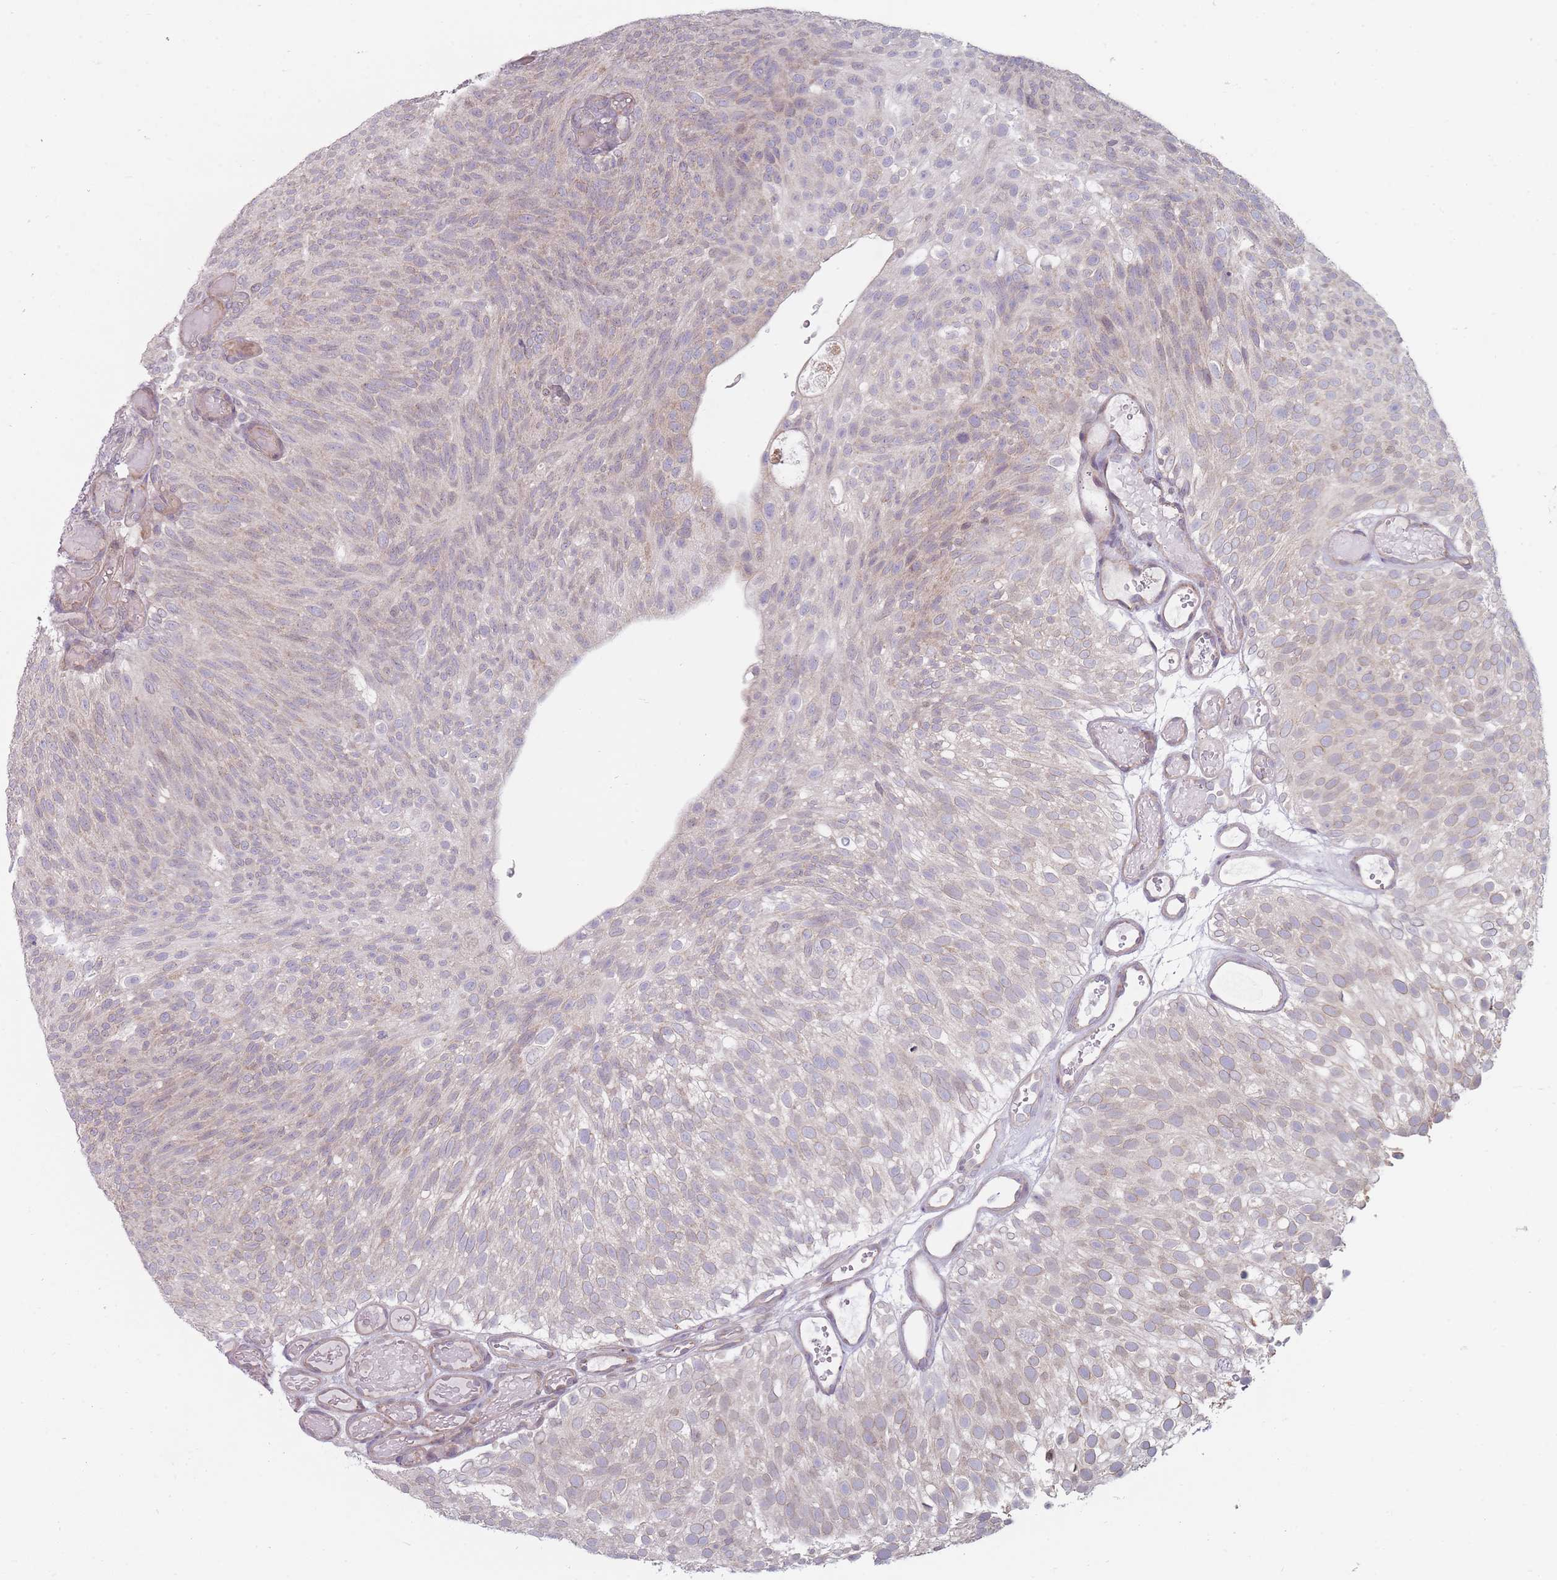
{"staining": {"intensity": "weak", "quantity": "25%-75%", "location": "cytoplasmic/membranous"}, "tissue": "urothelial cancer", "cell_type": "Tumor cells", "image_type": "cancer", "snomed": [{"axis": "morphology", "description": "Urothelial carcinoma, Low grade"}, {"axis": "topography", "description": "Urinary bladder"}], "caption": "IHC histopathology image of urothelial cancer stained for a protein (brown), which exhibits low levels of weak cytoplasmic/membranous expression in approximately 25%-75% of tumor cells.", "gene": "PCDH12", "patient": {"sex": "male", "age": 78}}